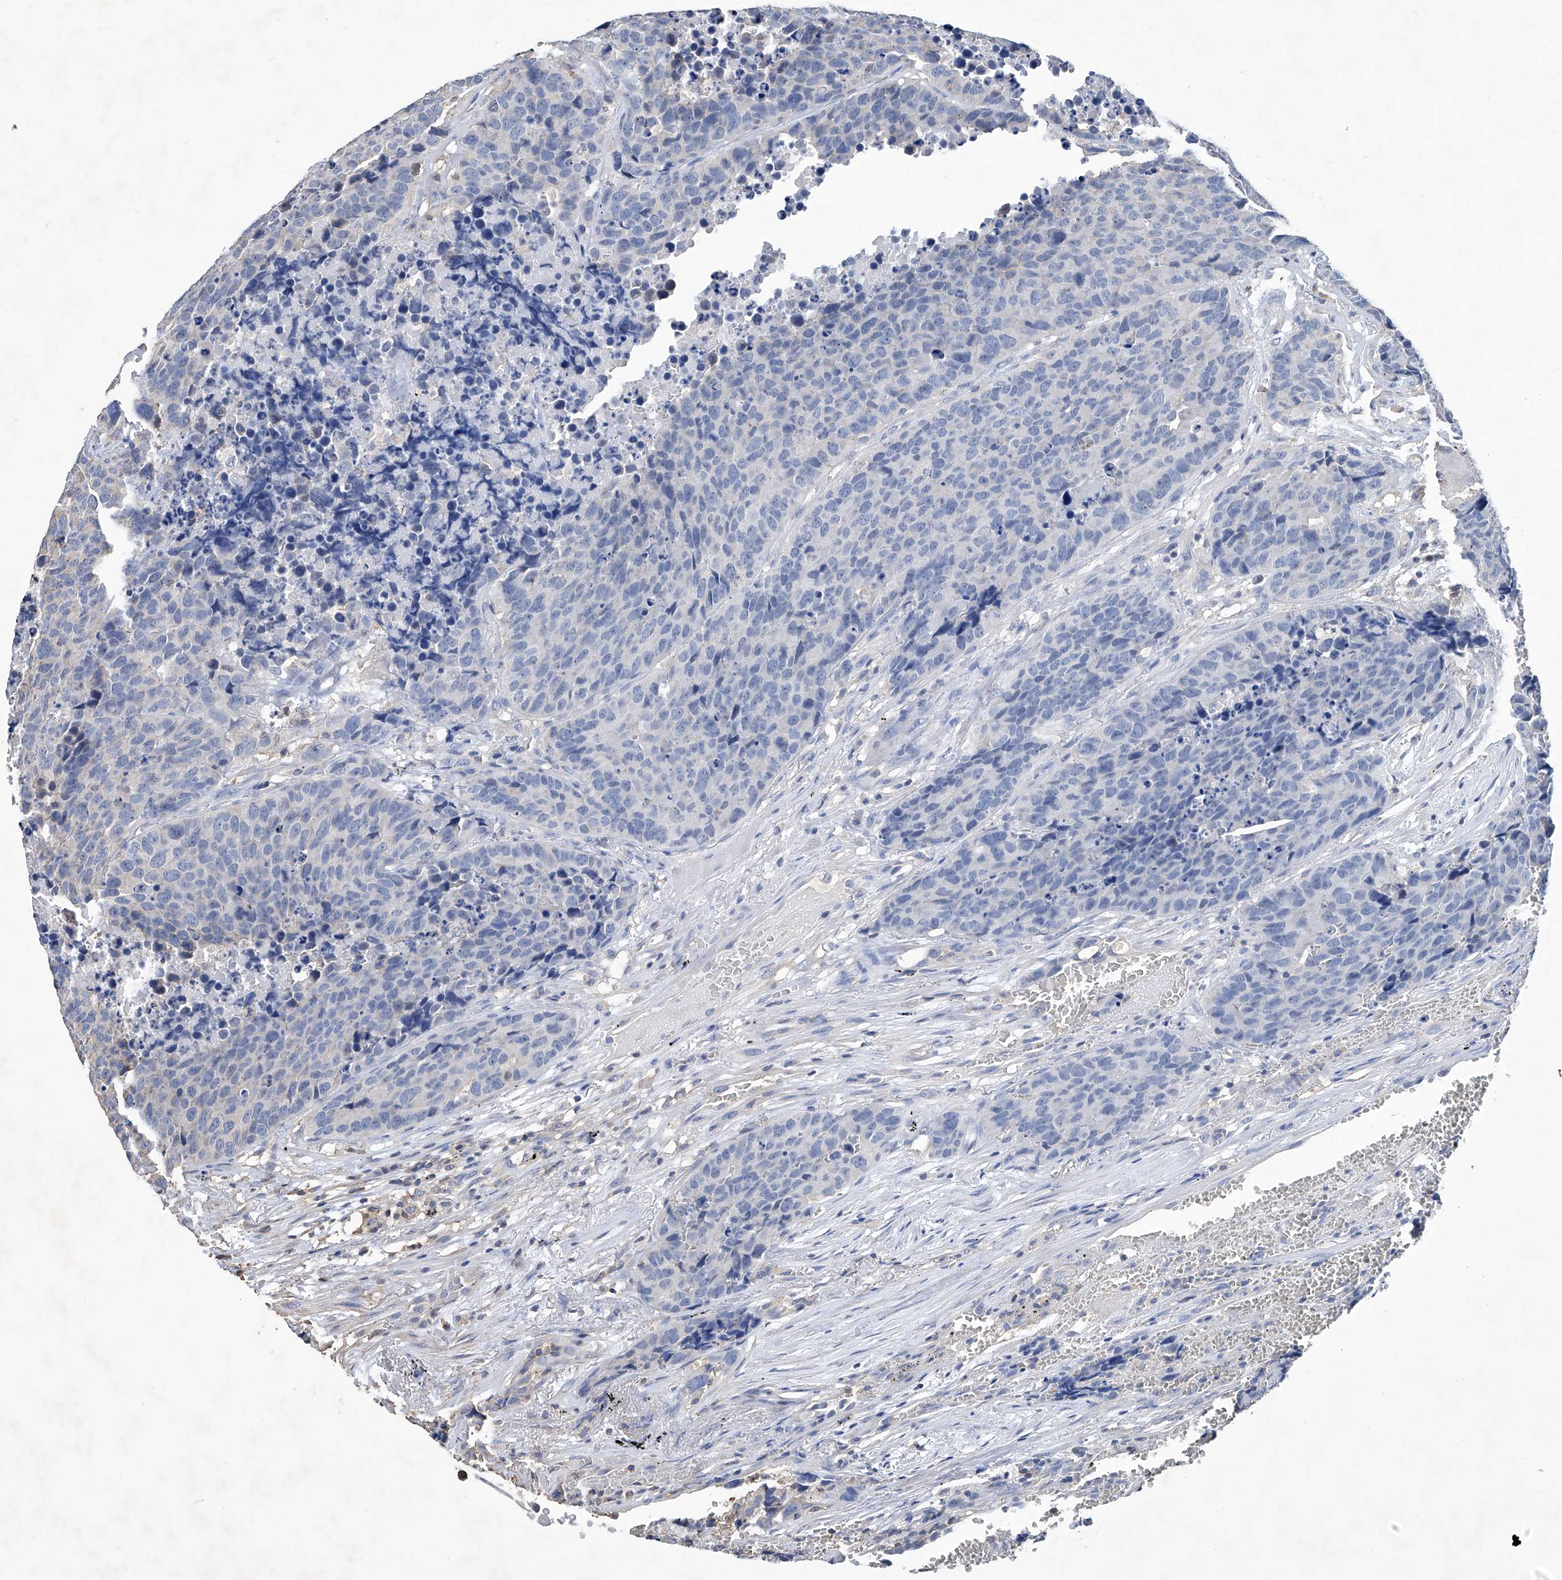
{"staining": {"intensity": "negative", "quantity": "none", "location": "none"}, "tissue": "carcinoid", "cell_type": "Tumor cells", "image_type": "cancer", "snomed": [{"axis": "morphology", "description": "Carcinoid, malignant, NOS"}, {"axis": "topography", "description": "Lung"}], "caption": "Carcinoid (malignant) was stained to show a protein in brown. There is no significant staining in tumor cells. Nuclei are stained in blue.", "gene": "GPT", "patient": {"sex": "male", "age": 60}}